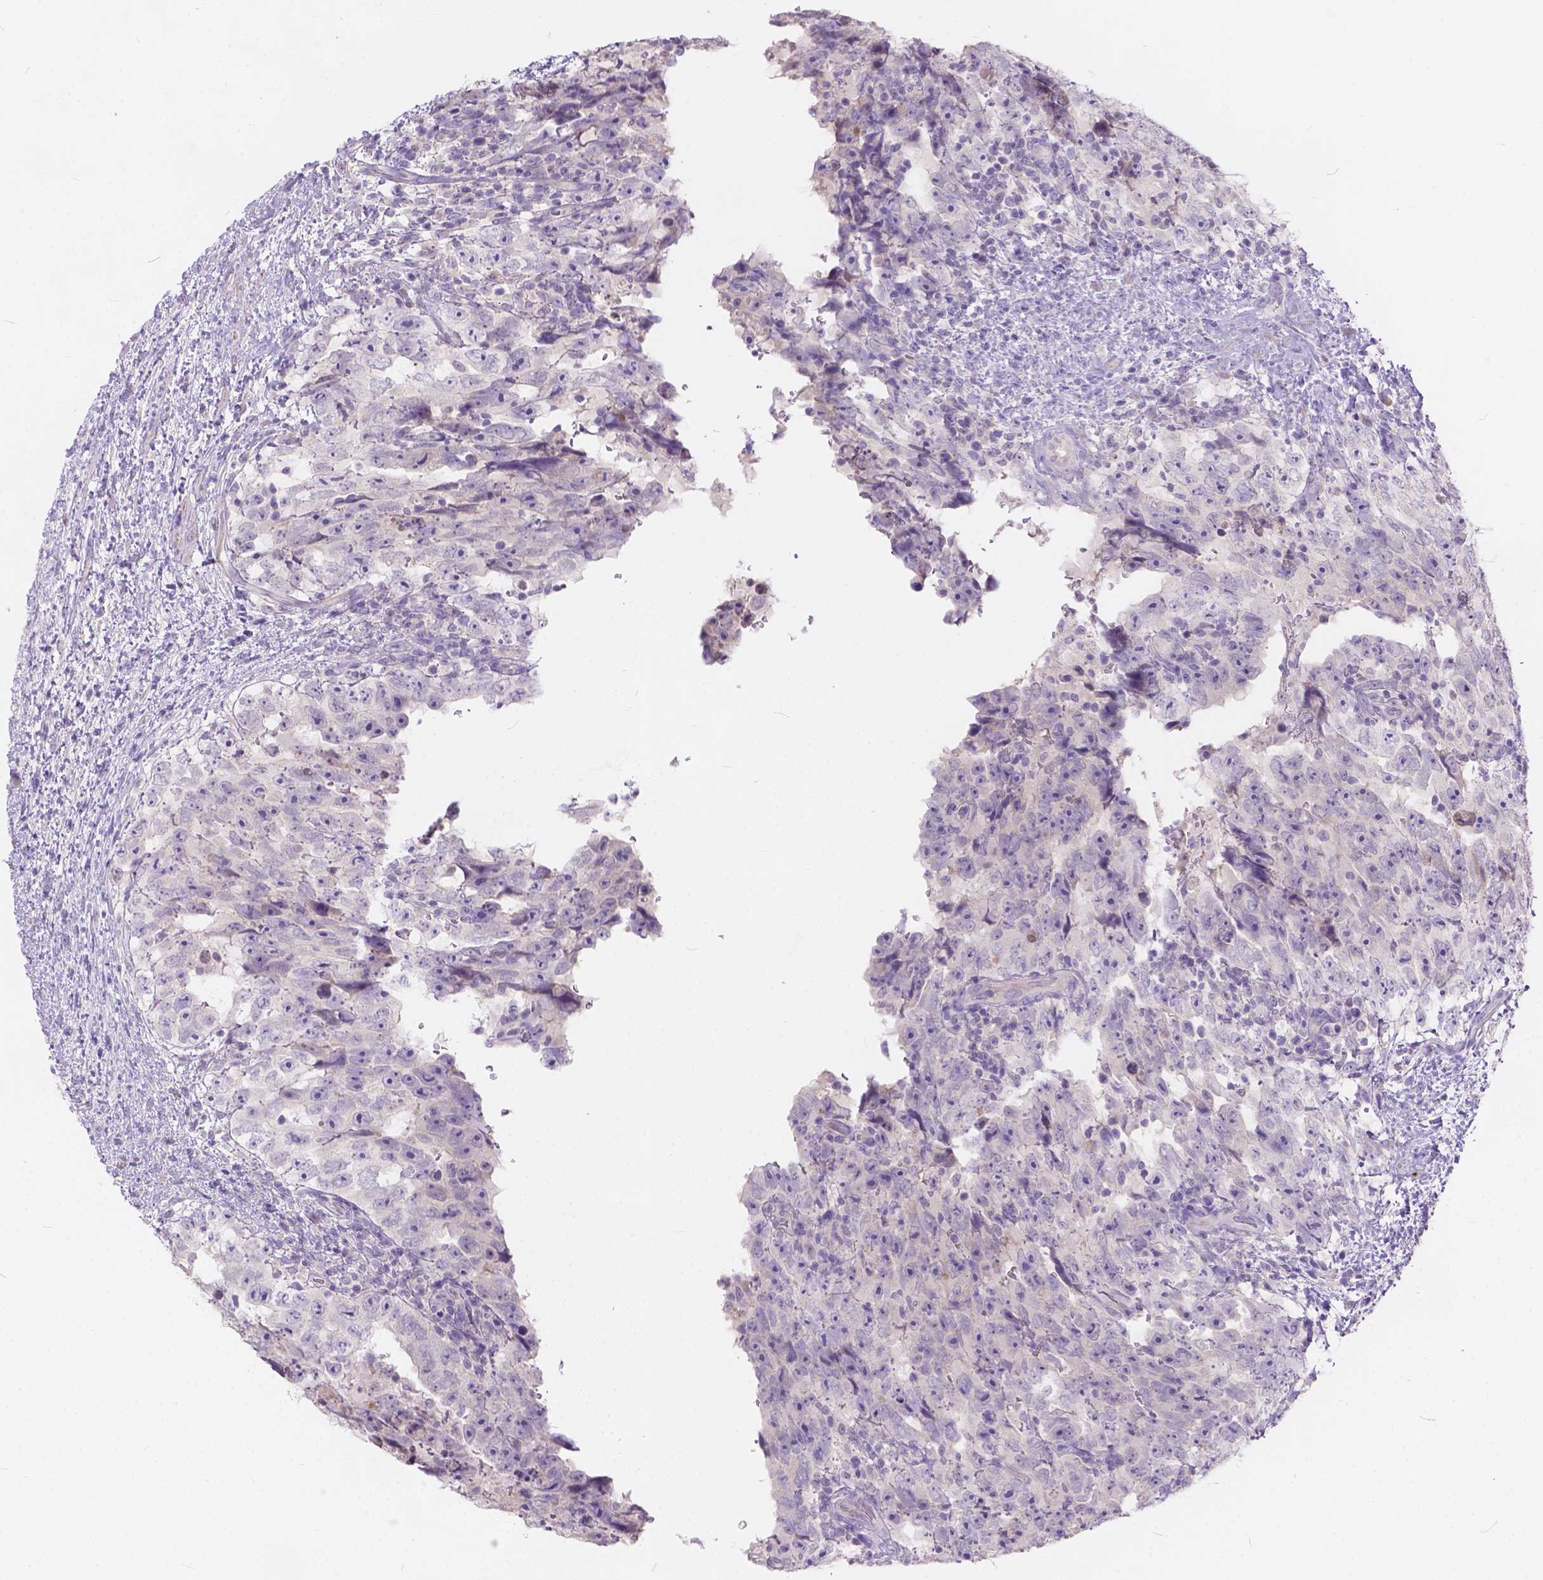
{"staining": {"intensity": "negative", "quantity": "none", "location": "none"}, "tissue": "testis cancer", "cell_type": "Tumor cells", "image_type": "cancer", "snomed": [{"axis": "morphology", "description": "Normal tissue, NOS"}, {"axis": "morphology", "description": "Carcinoma, Embryonal, NOS"}, {"axis": "topography", "description": "Testis"}, {"axis": "topography", "description": "Epididymis"}], "caption": "DAB (3,3'-diaminobenzidine) immunohistochemical staining of testis cancer demonstrates no significant staining in tumor cells.", "gene": "PEX11G", "patient": {"sex": "male", "age": 24}}